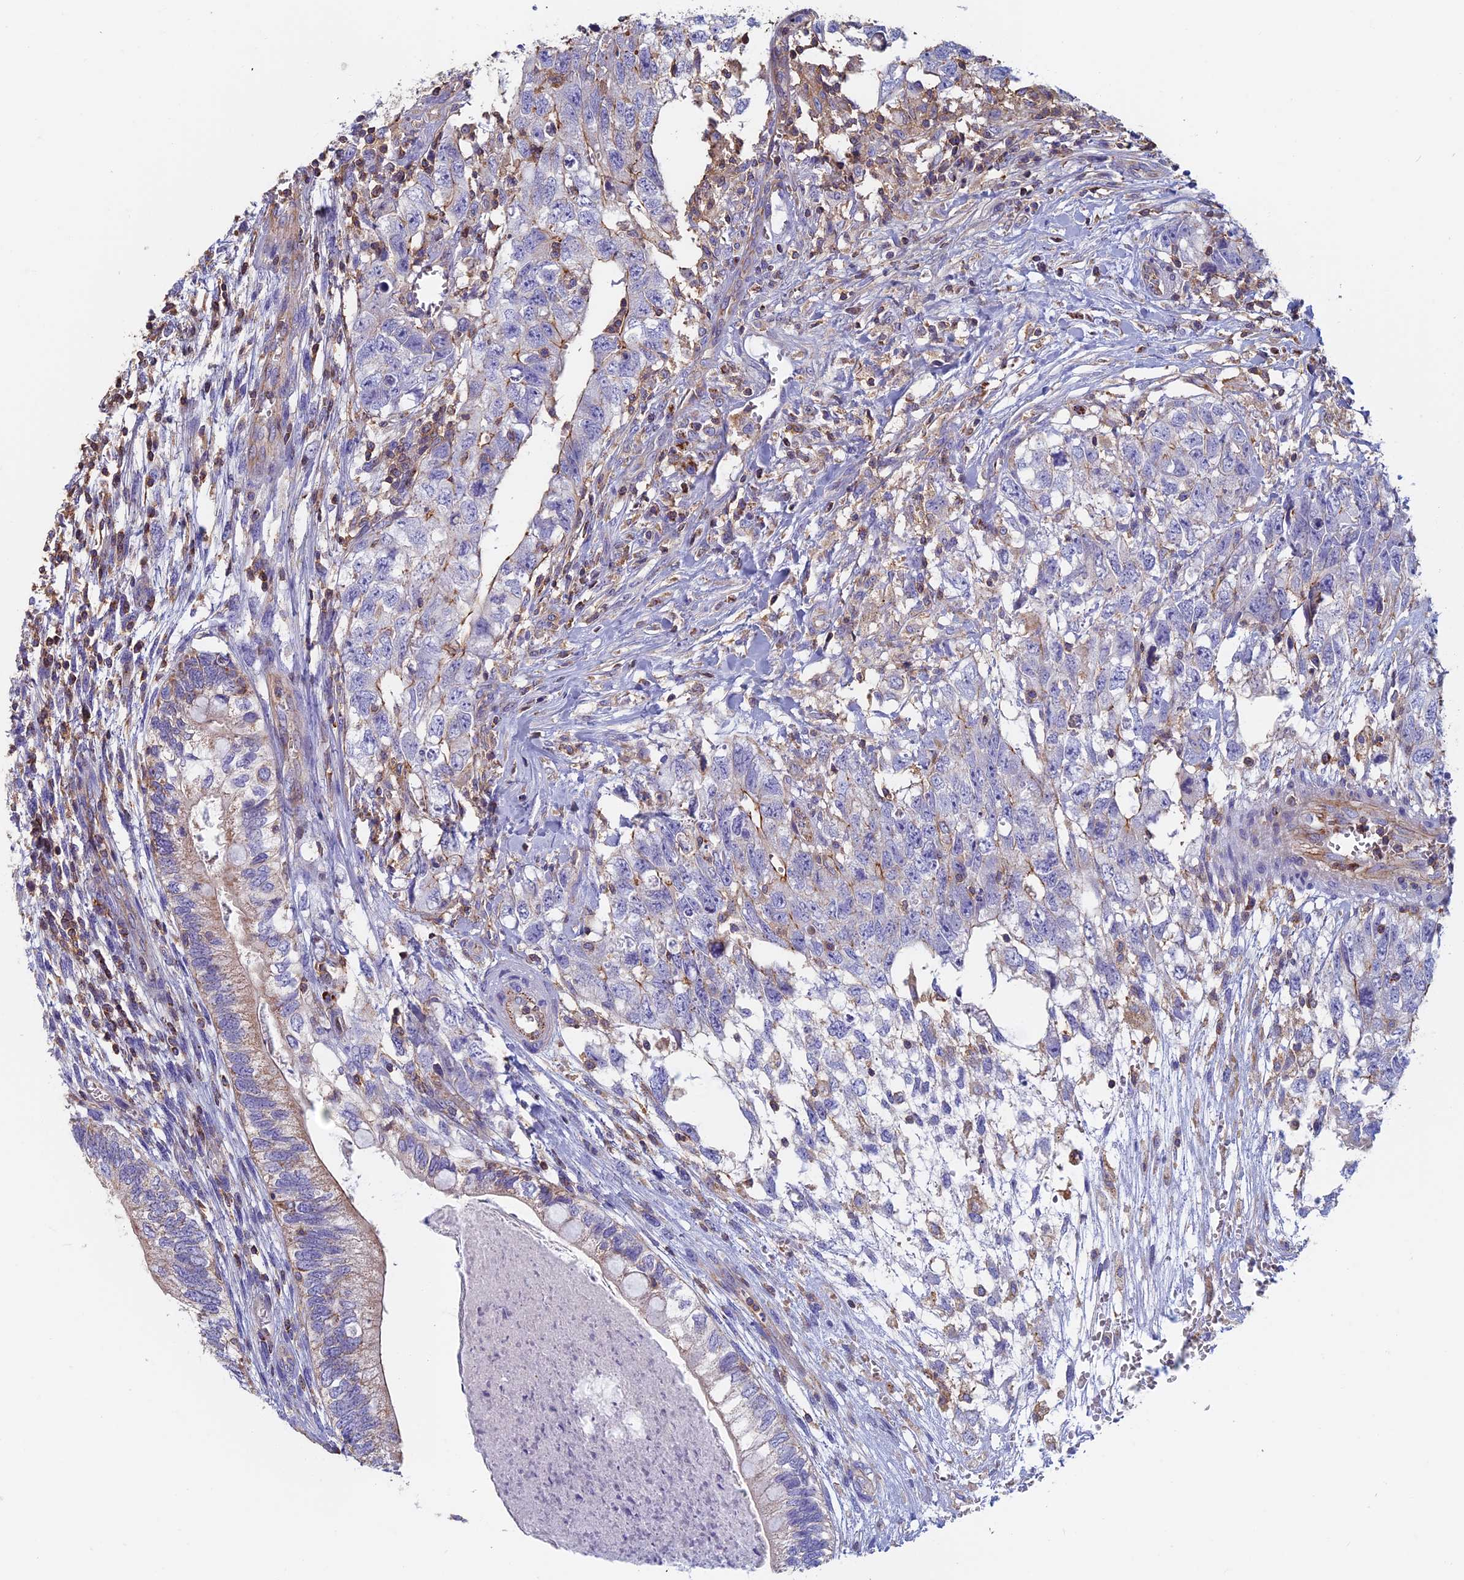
{"staining": {"intensity": "weak", "quantity": "<25%", "location": "cytoplasmic/membranous"}, "tissue": "testis cancer", "cell_type": "Tumor cells", "image_type": "cancer", "snomed": [{"axis": "morphology", "description": "Seminoma, NOS"}, {"axis": "morphology", "description": "Carcinoma, Embryonal, NOS"}, {"axis": "topography", "description": "Testis"}], "caption": "Human testis embryonal carcinoma stained for a protein using immunohistochemistry exhibits no positivity in tumor cells.", "gene": "HSD17B8", "patient": {"sex": "male", "age": 29}}